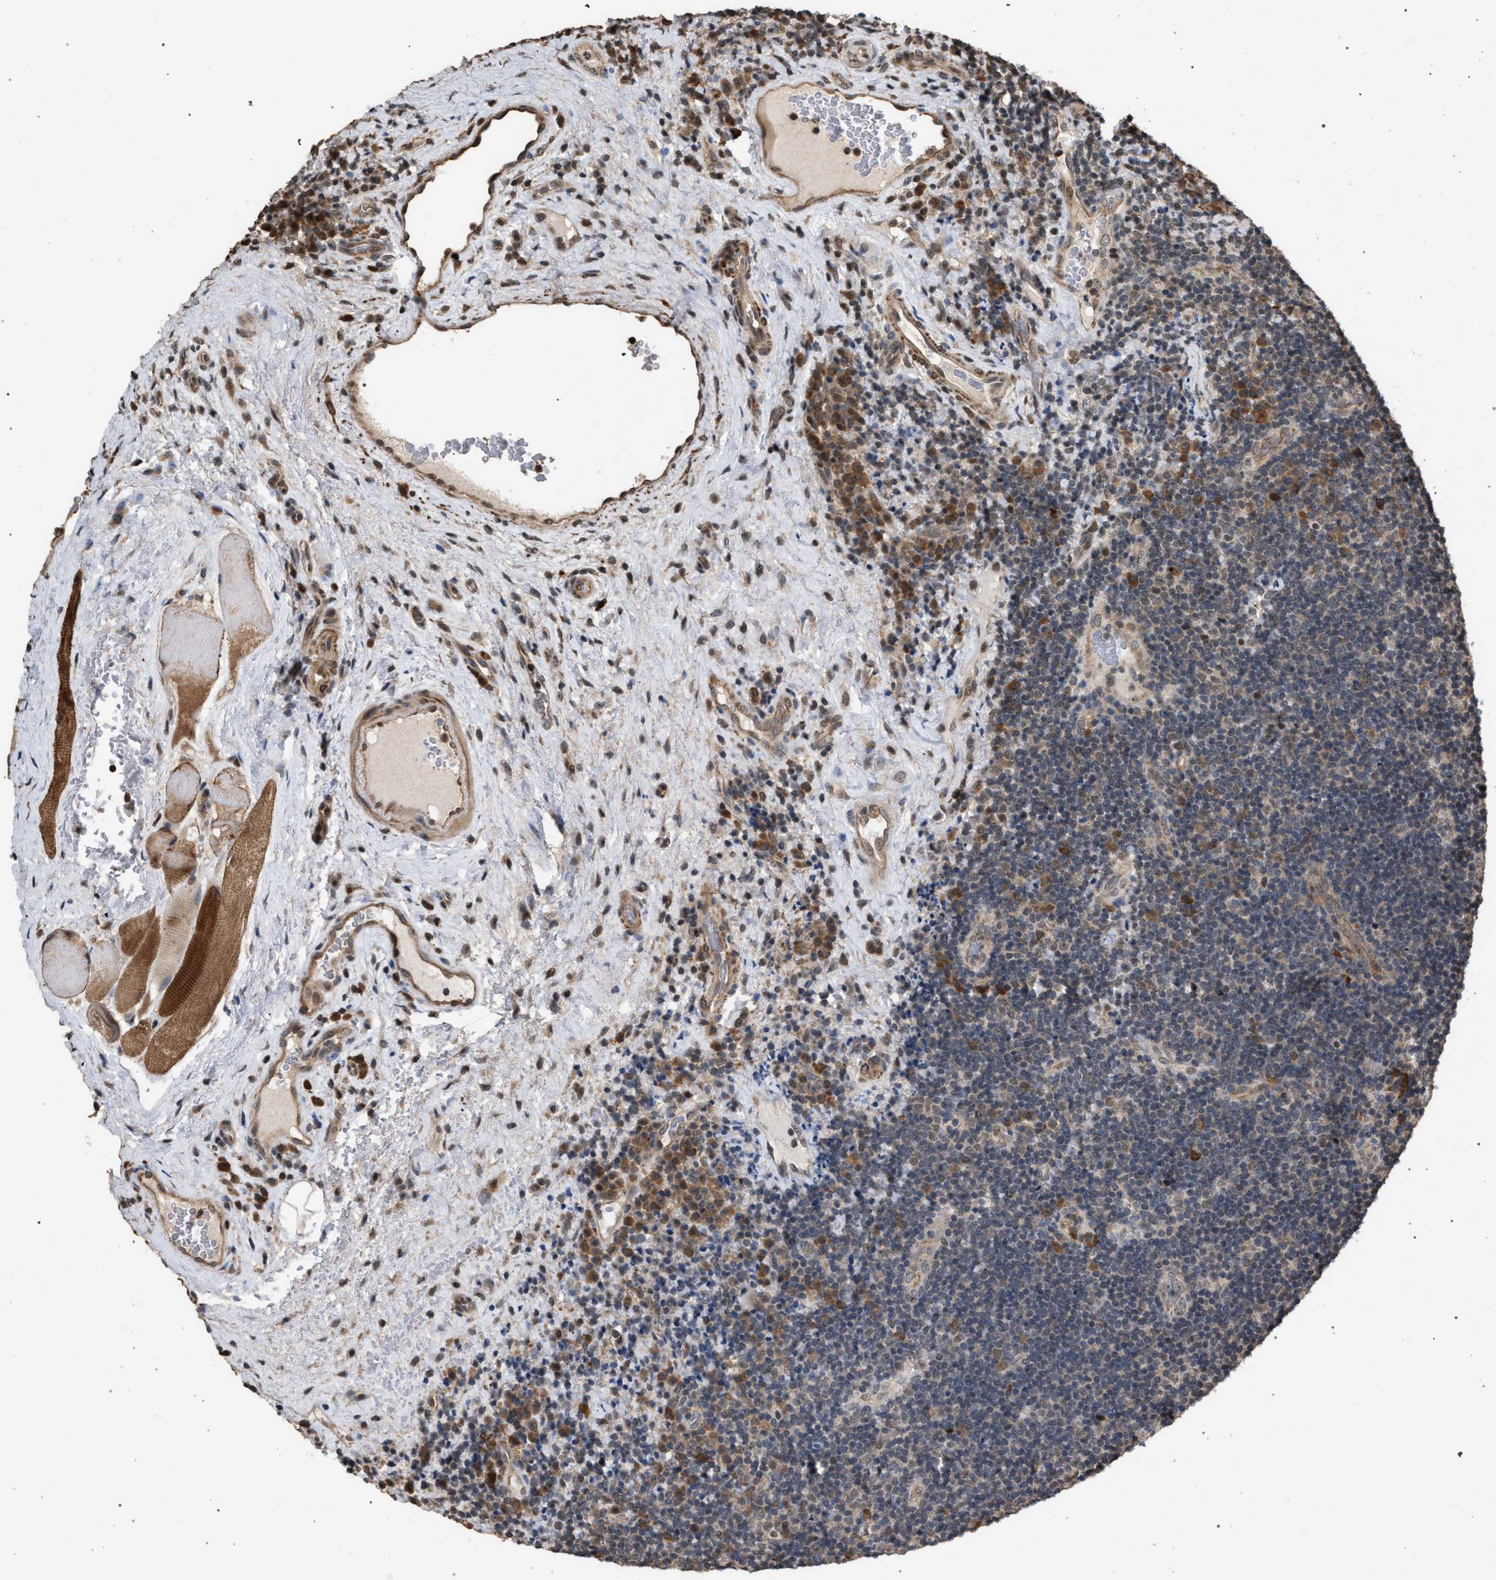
{"staining": {"intensity": "moderate", "quantity": "<25%", "location": "cytoplasmic/membranous"}, "tissue": "lymphoma", "cell_type": "Tumor cells", "image_type": "cancer", "snomed": [{"axis": "morphology", "description": "Malignant lymphoma, non-Hodgkin's type, High grade"}, {"axis": "topography", "description": "Tonsil"}], "caption": "High-grade malignant lymphoma, non-Hodgkin's type tissue demonstrates moderate cytoplasmic/membranous expression in about <25% of tumor cells", "gene": "NAA35", "patient": {"sex": "female", "age": 36}}